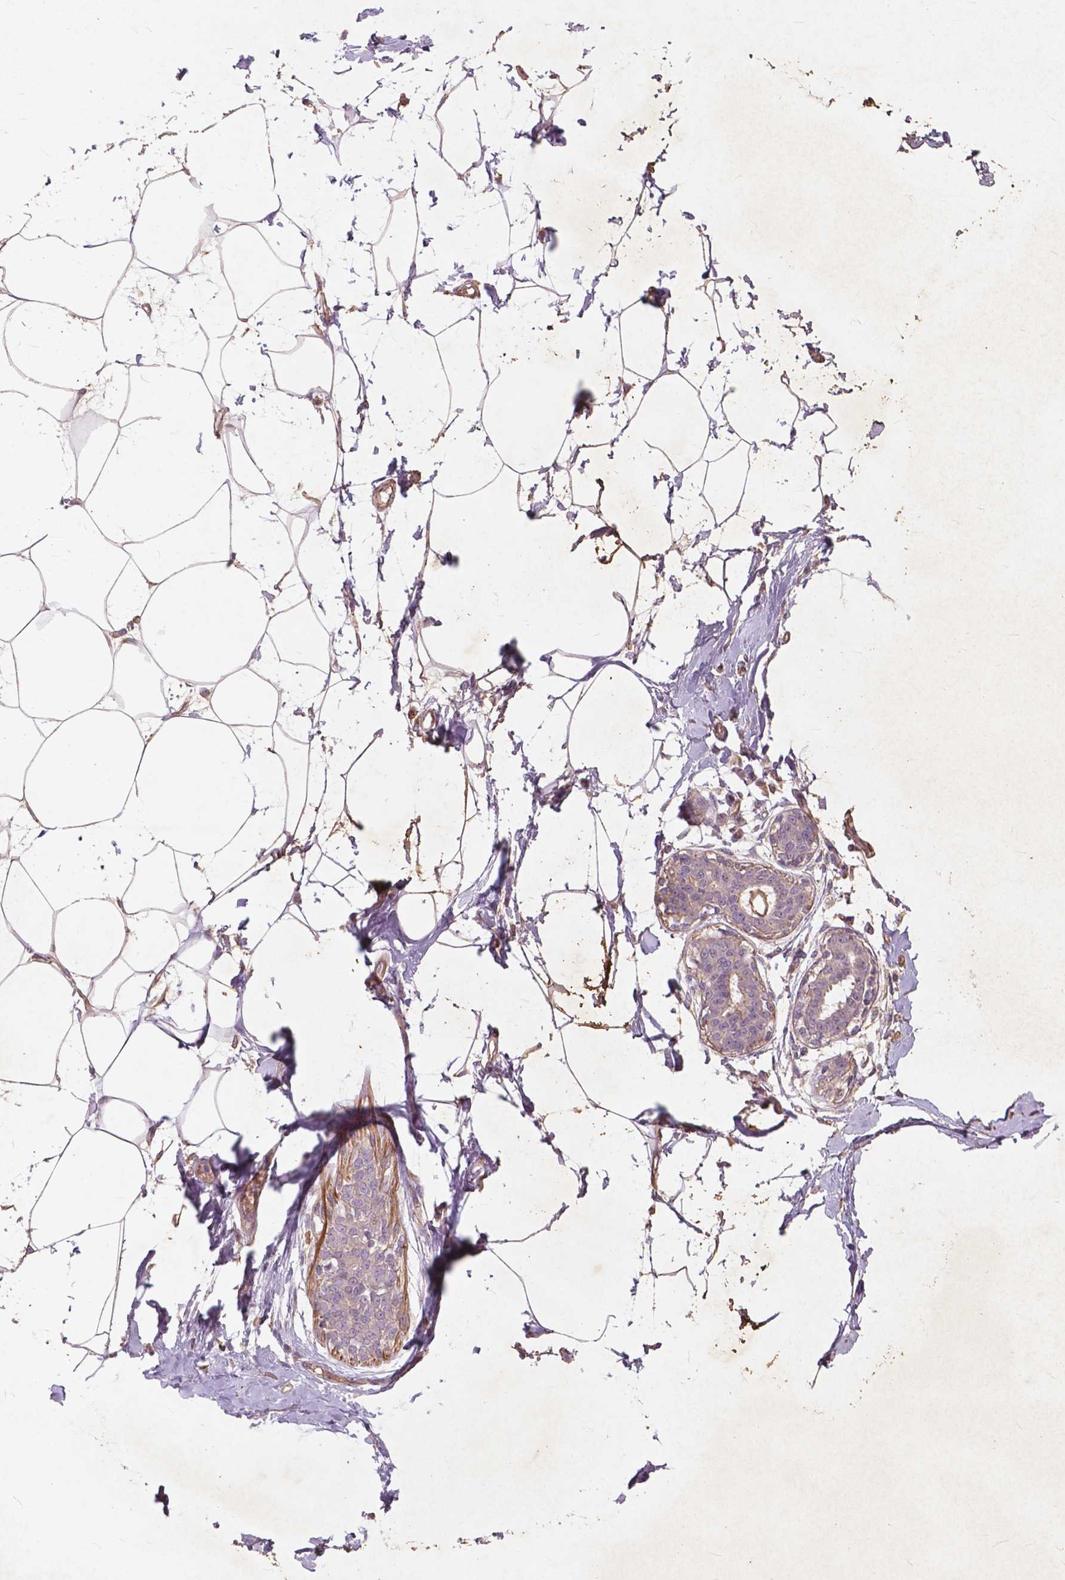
{"staining": {"intensity": "weak", "quantity": "25%-75%", "location": "cytoplasmic/membranous"}, "tissue": "breast", "cell_type": "Adipocytes", "image_type": "normal", "snomed": [{"axis": "morphology", "description": "Normal tissue, NOS"}, {"axis": "topography", "description": "Breast"}], "caption": "Benign breast exhibits weak cytoplasmic/membranous positivity in about 25%-75% of adipocytes.", "gene": "RFPL4B", "patient": {"sex": "female", "age": 45}}